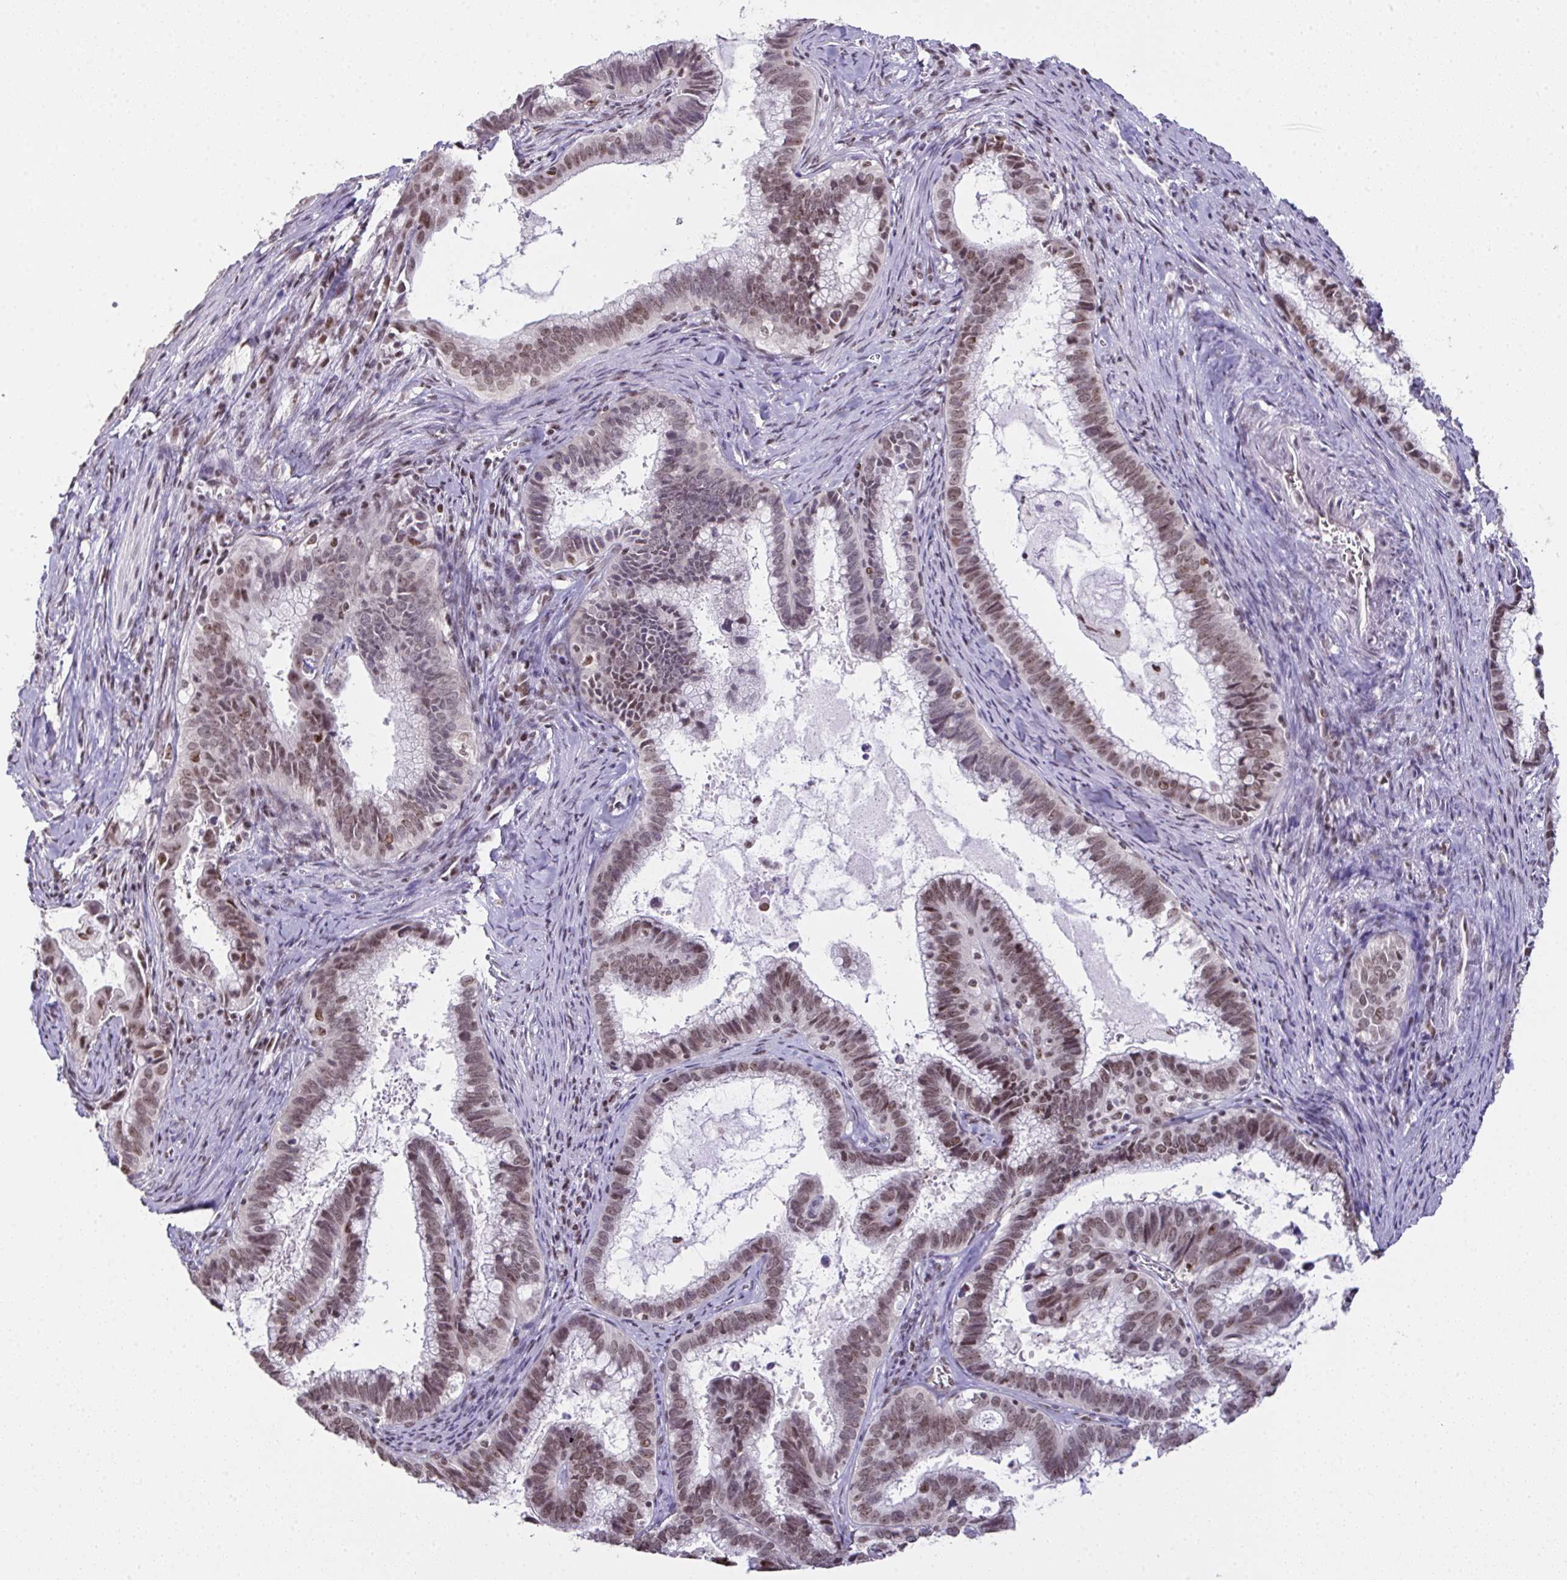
{"staining": {"intensity": "weak", "quantity": ">75%", "location": "nuclear"}, "tissue": "cervical cancer", "cell_type": "Tumor cells", "image_type": "cancer", "snomed": [{"axis": "morphology", "description": "Adenocarcinoma, NOS"}, {"axis": "topography", "description": "Cervix"}], "caption": "Cervical cancer was stained to show a protein in brown. There is low levels of weak nuclear expression in about >75% of tumor cells. (IHC, brightfield microscopy, high magnification).", "gene": "ZNF800", "patient": {"sex": "female", "age": 61}}